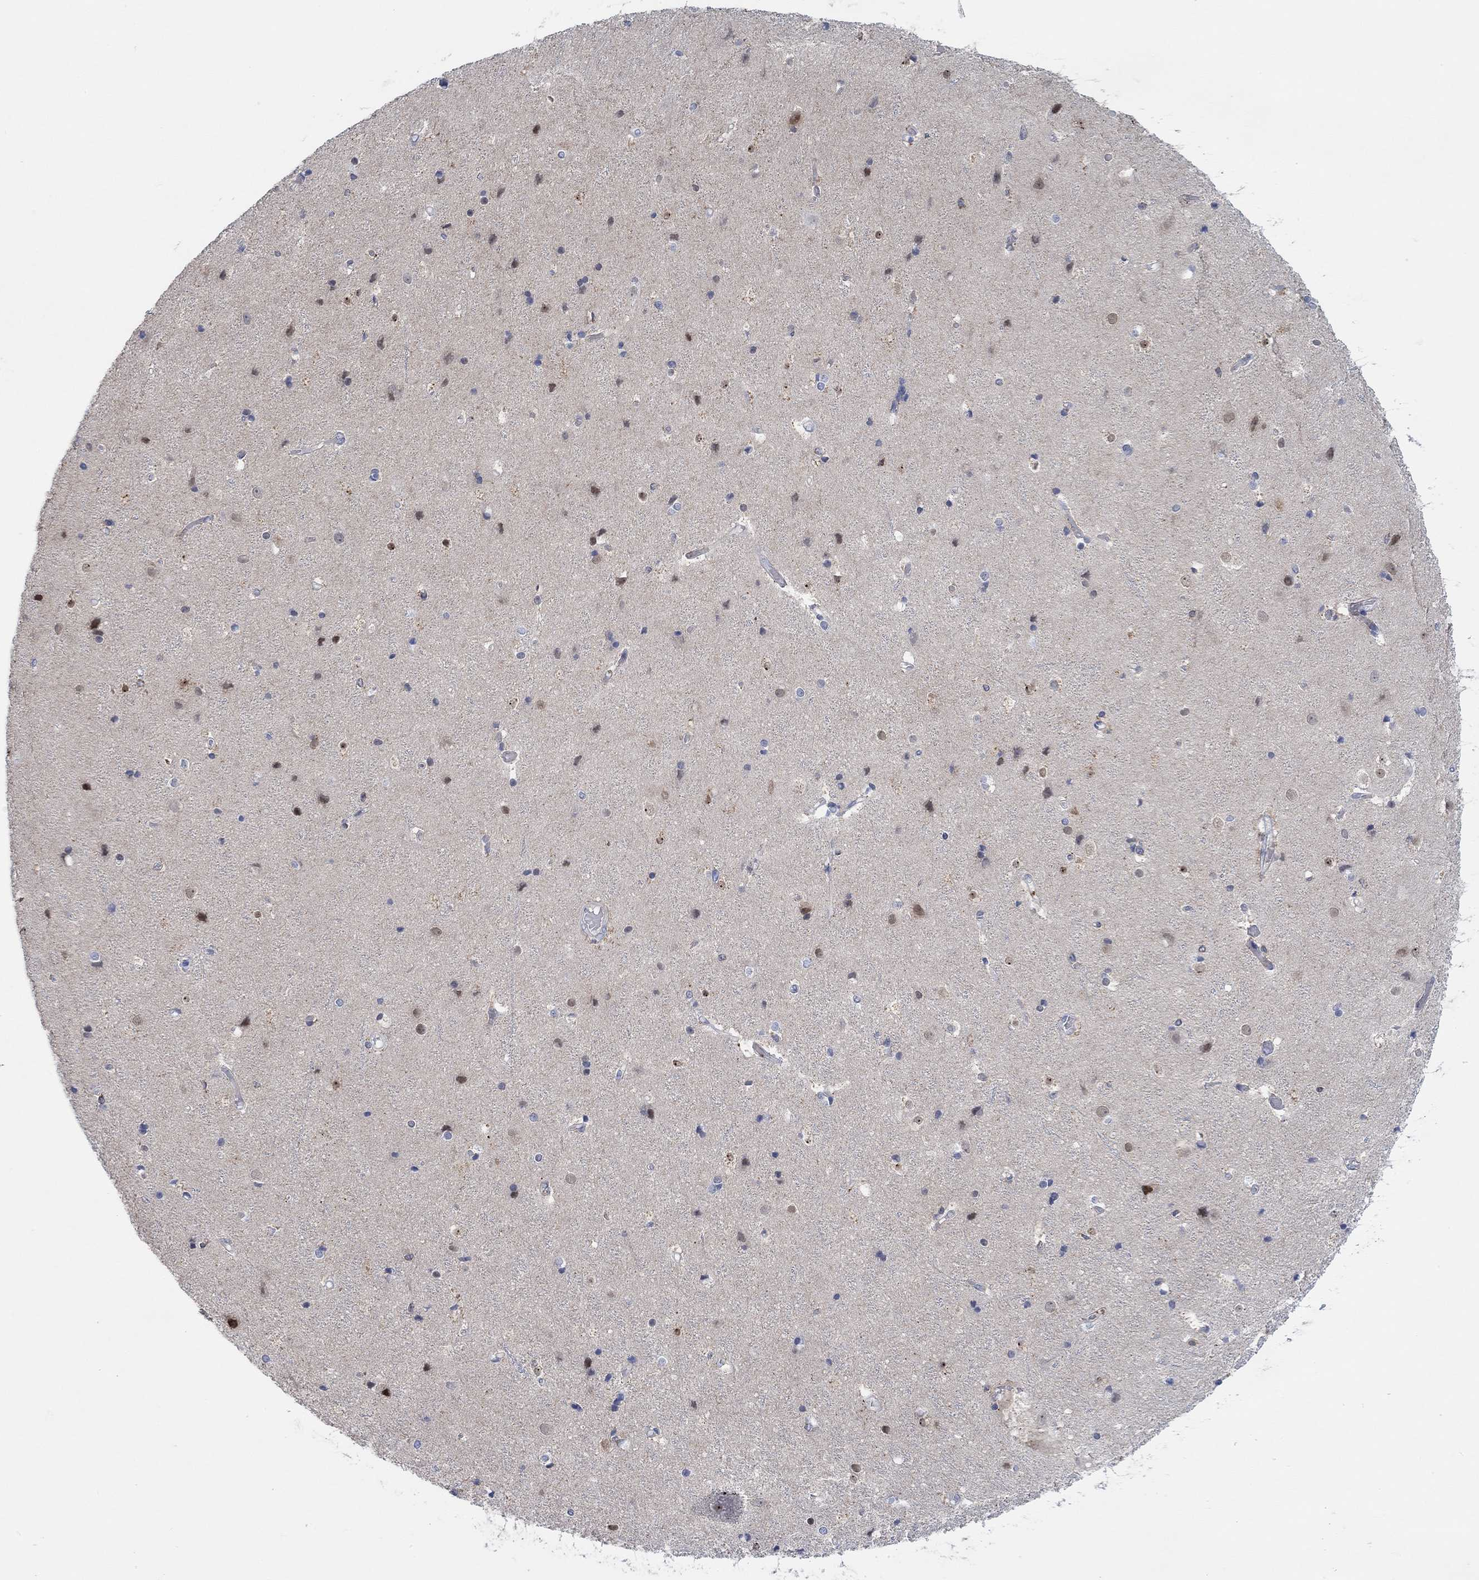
{"staining": {"intensity": "negative", "quantity": "none", "location": "none"}, "tissue": "cerebral cortex", "cell_type": "Endothelial cells", "image_type": "normal", "snomed": [{"axis": "morphology", "description": "Normal tissue, NOS"}, {"axis": "topography", "description": "Cerebral cortex"}], "caption": "This is a image of immunohistochemistry (IHC) staining of unremarkable cerebral cortex, which shows no staining in endothelial cells.", "gene": "PMFBP1", "patient": {"sex": "female", "age": 52}}